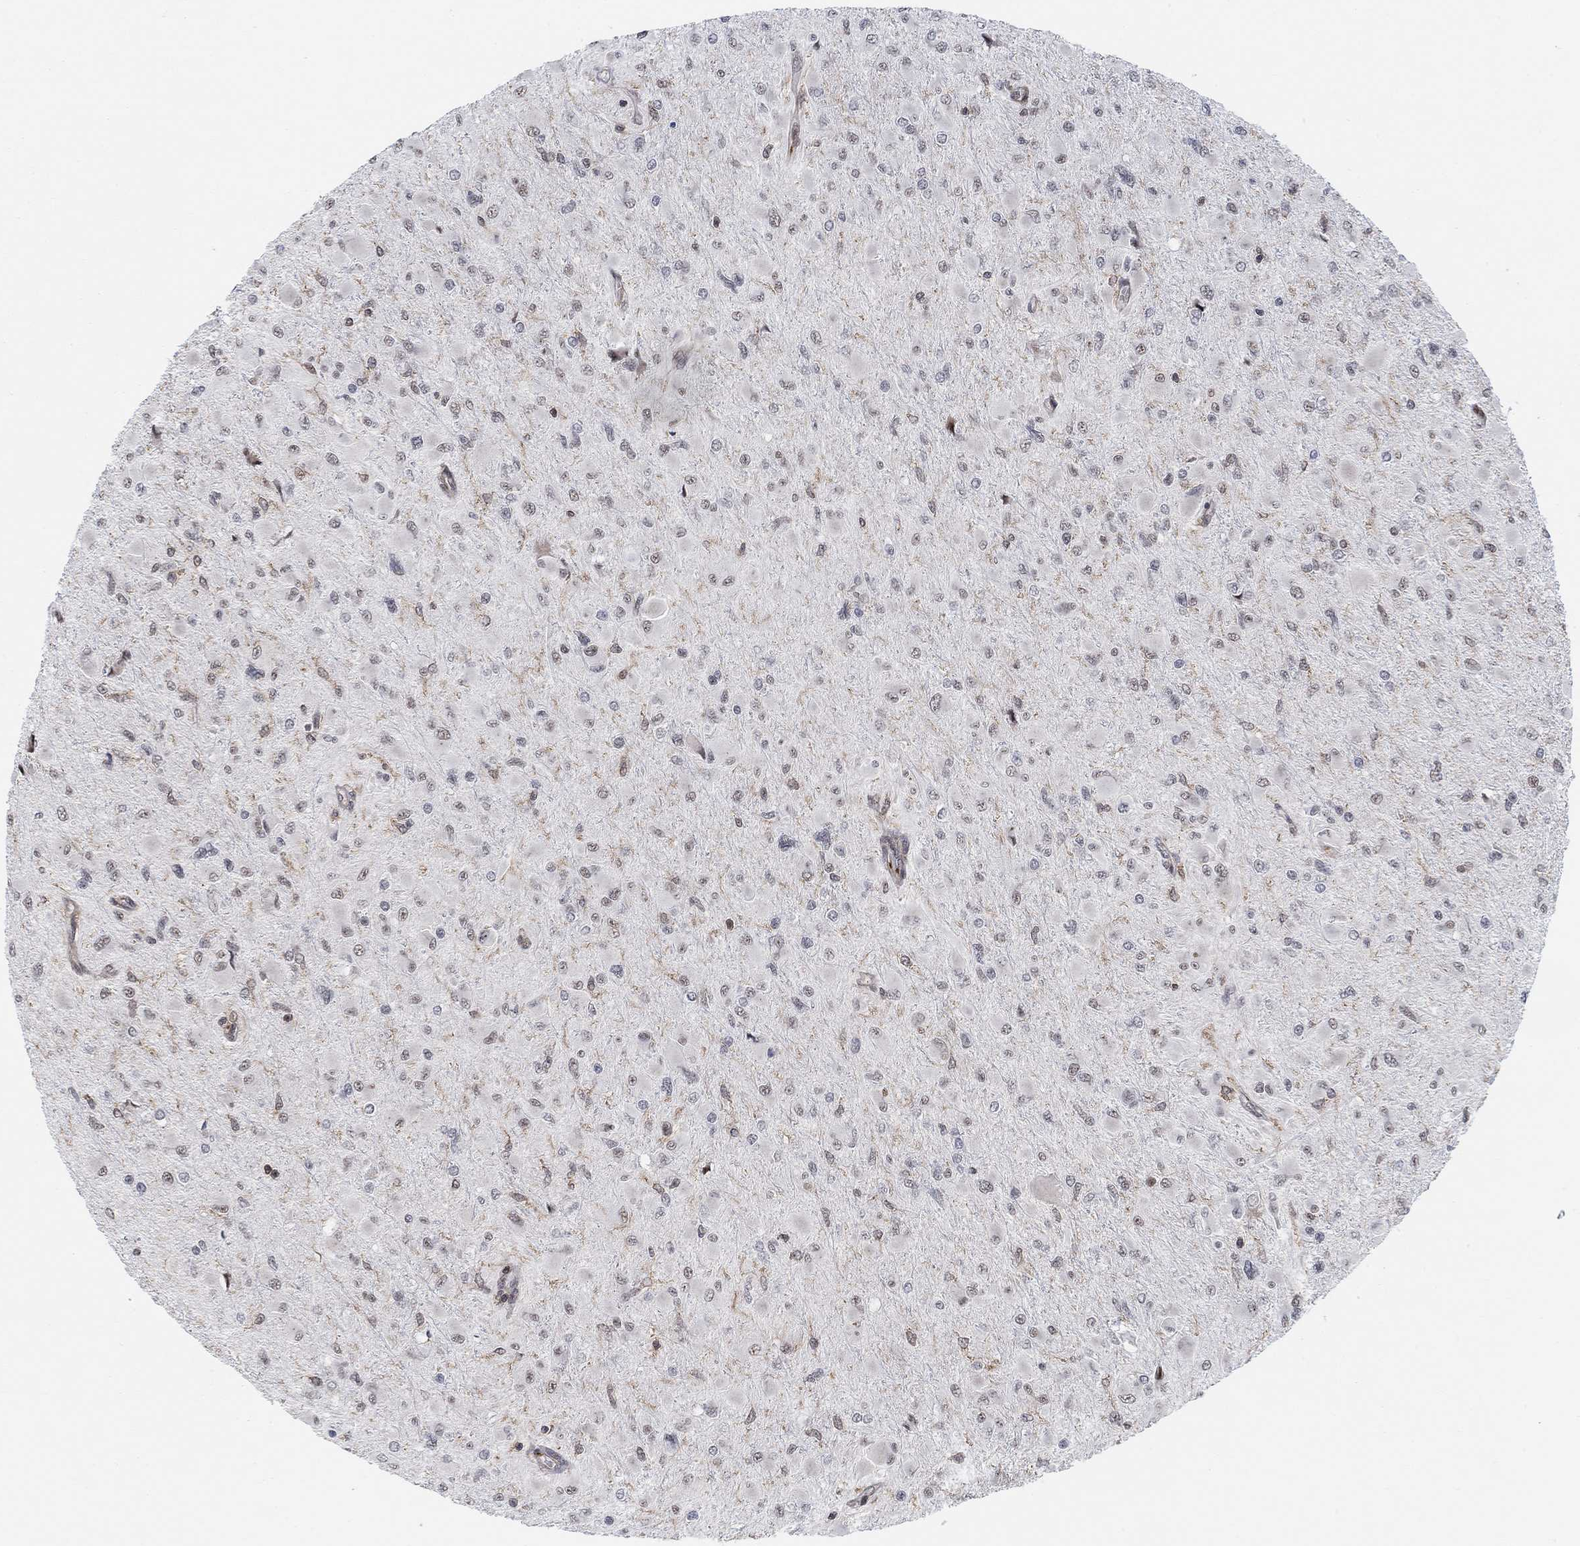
{"staining": {"intensity": "negative", "quantity": "none", "location": "none"}, "tissue": "glioma", "cell_type": "Tumor cells", "image_type": "cancer", "snomed": [{"axis": "morphology", "description": "Glioma, malignant, High grade"}, {"axis": "topography", "description": "Cerebral cortex"}], "caption": "Malignant high-grade glioma stained for a protein using immunohistochemistry (IHC) exhibits no staining tumor cells.", "gene": "PWWP2B", "patient": {"sex": "female", "age": 36}}